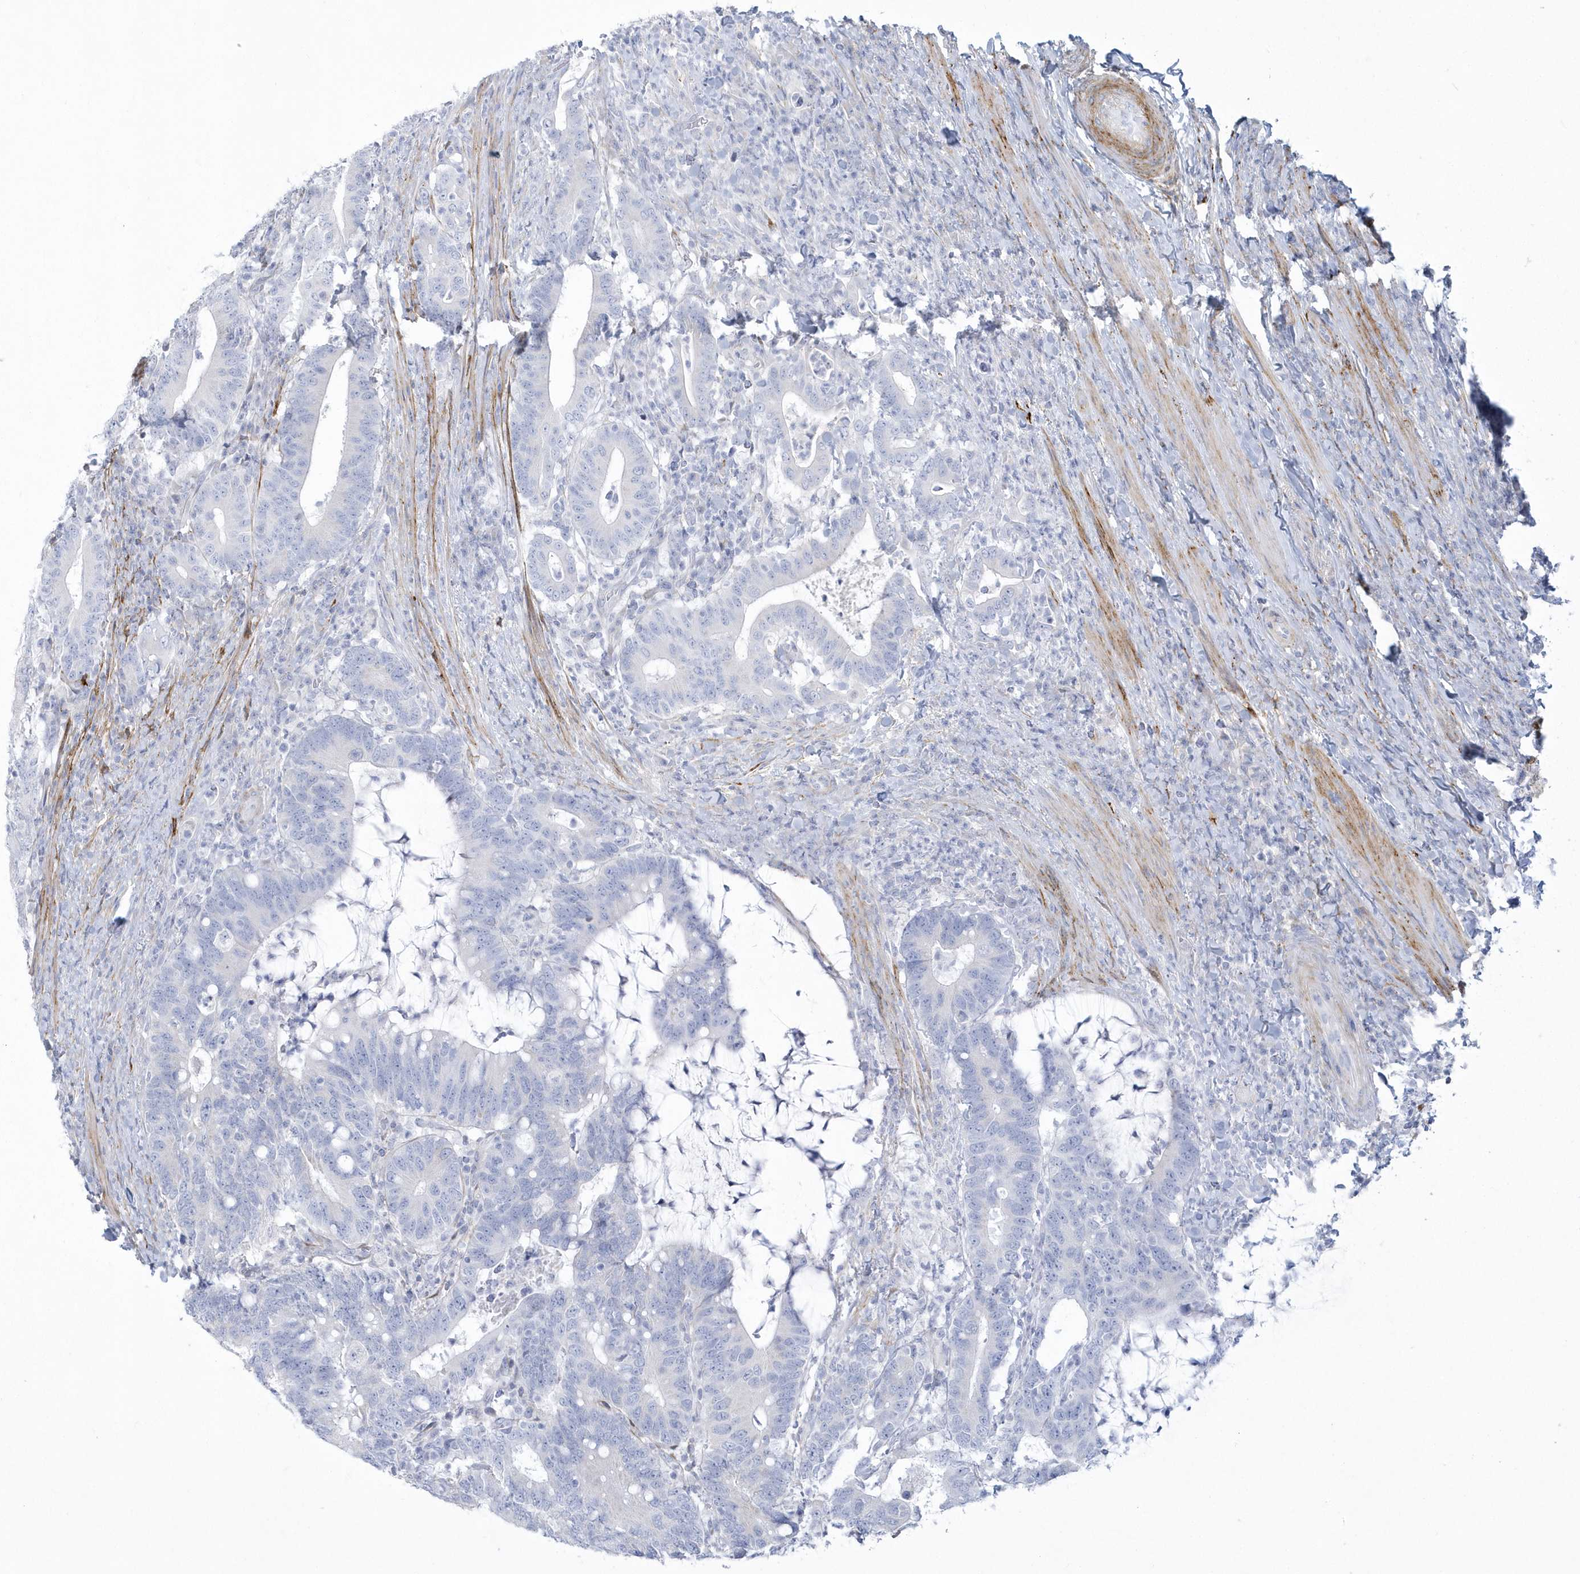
{"staining": {"intensity": "negative", "quantity": "none", "location": "none"}, "tissue": "colorectal cancer", "cell_type": "Tumor cells", "image_type": "cancer", "snomed": [{"axis": "morphology", "description": "Adenocarcinoma, NOS"}, {"axis": "topography", "description": "Colon"}], "caption": "Immunohistochemical staining of human colorectal adenocarcinoma reveals no significant staining in tumor cells.", "gene": "WDR27", "patient": {"sex": "female", "age": 66}}